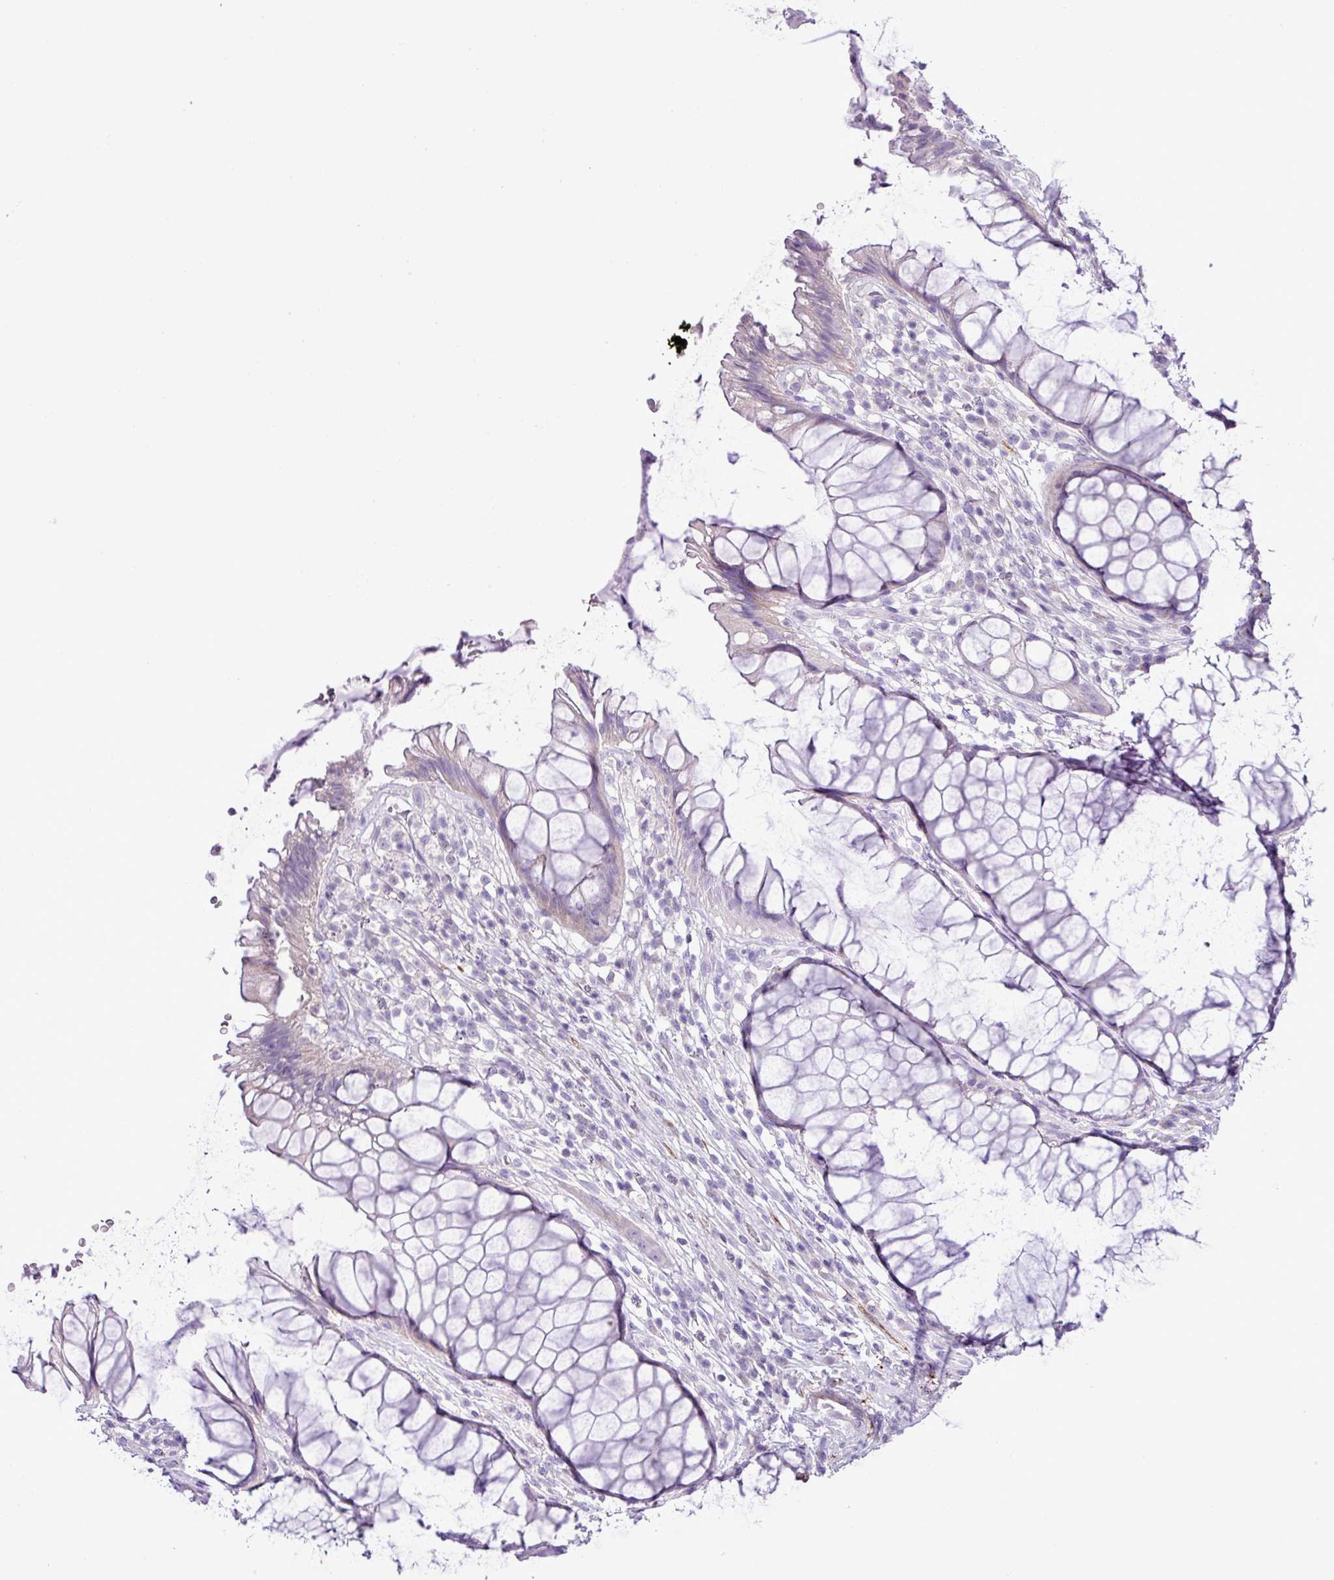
{"staining": {"intensity": "negative", "quantity": "none", "location": "none"}, "tissue": "rectum", "cell_type": "Glandular cells", "image_type": "normal", "snomed": [{"axis": "morphology", "description": "Normal tissue, NOS"}, {"axis": "topography", "description": "Smooth muscle"}, {"axis": "topography", "description": "Rectum"}], "caption": "Immunohistochemical staining of normal human rectum demonstrates no significant expression in glandular cells.", "gene": "ZSCAN5A", "patient": {"sex": "male", "age": 53}}